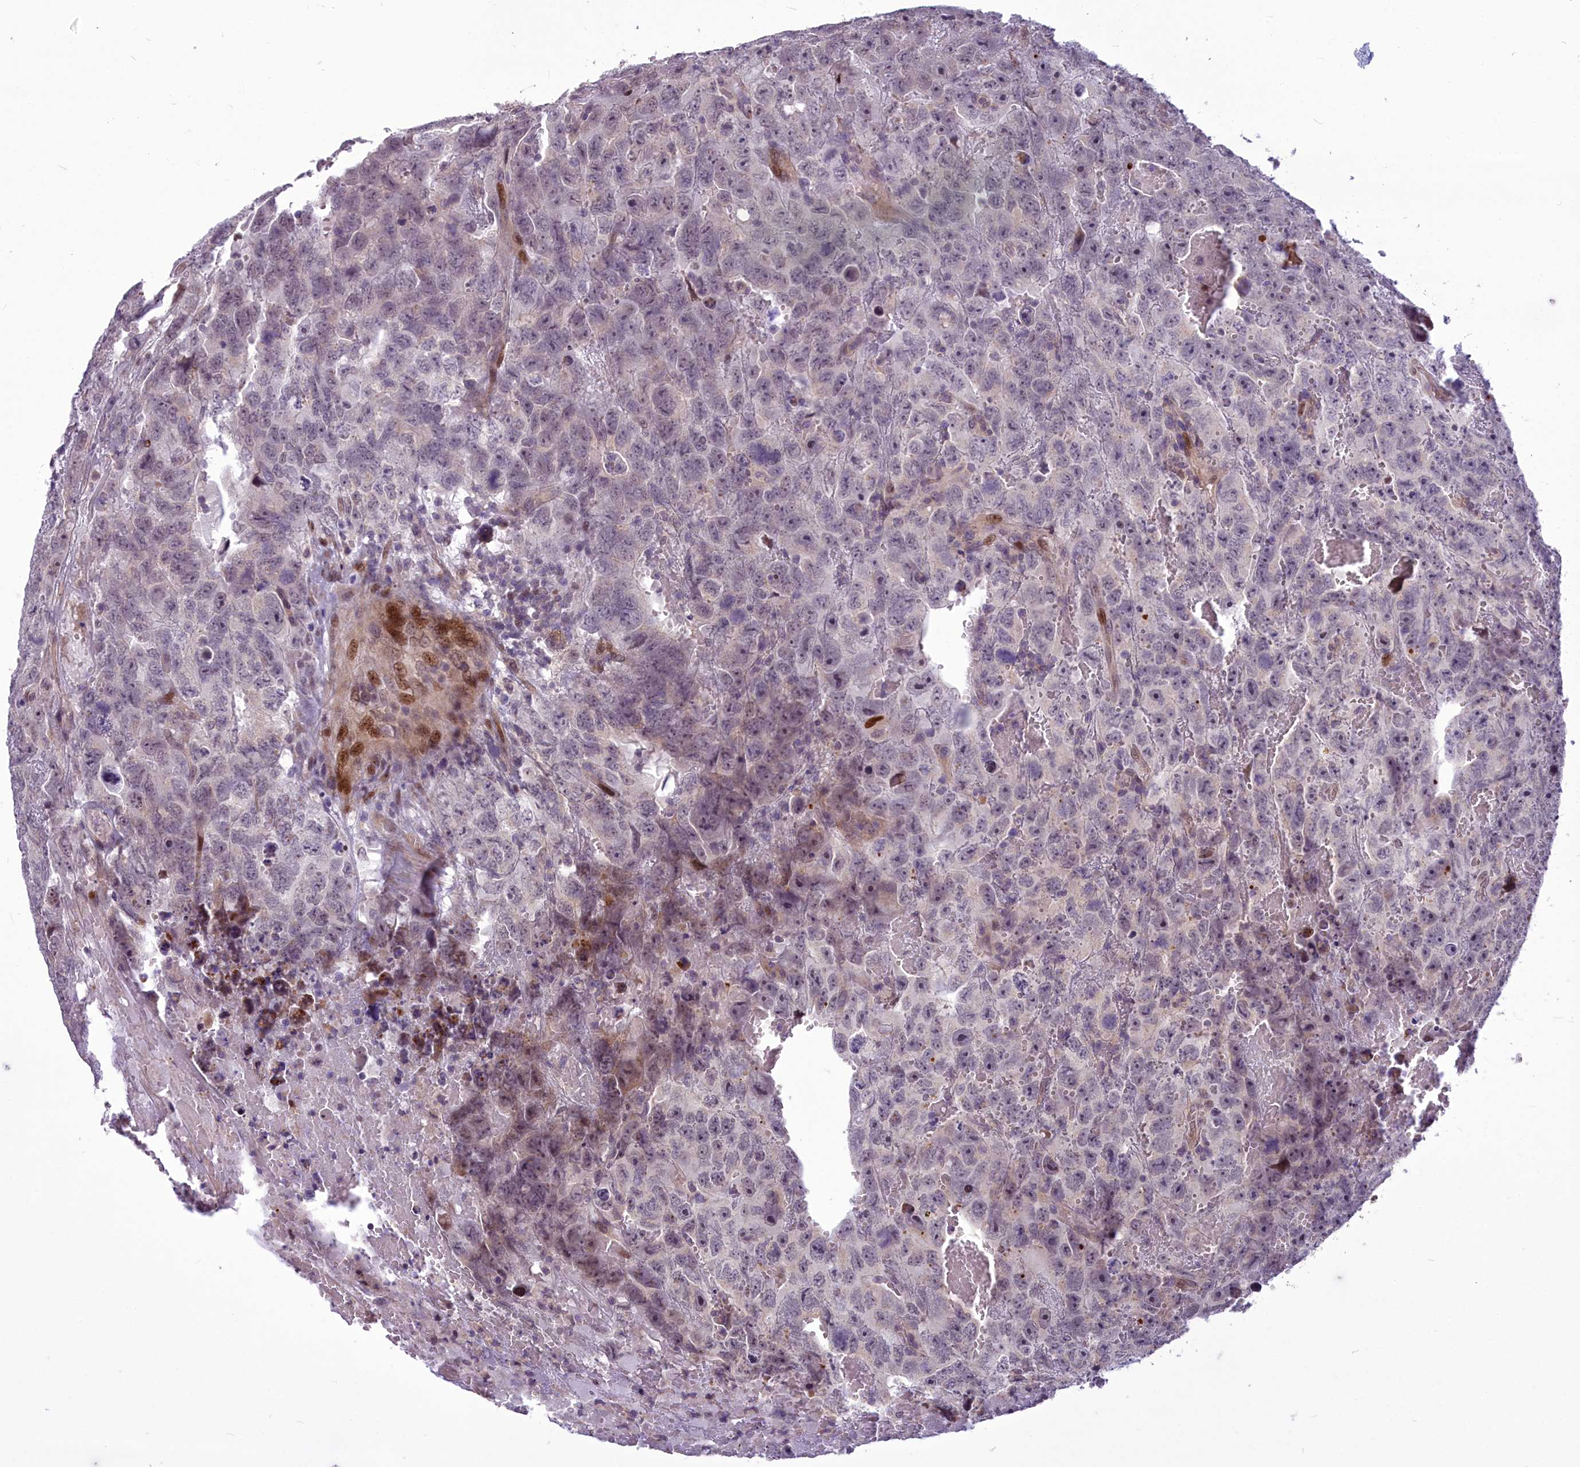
{"staining": {"intensity": "weak", "quantity": "<25%", "location": "nuclear"}, "tissue": "testis cancer", "cell_type": "Tumor cells", "image_type": "cancer", "snomed": [{"axis": "morphology", "description": "Carcinoma, Embryonal, NOS"}, {"axis": "topography", "description": "Testis"}], "caption": "This is an IHC histopathology image of testis cancer. There is no positivity in tumor cells.", "gene": "AP1M1", "patient": {"sex": "male", "age": 45}}